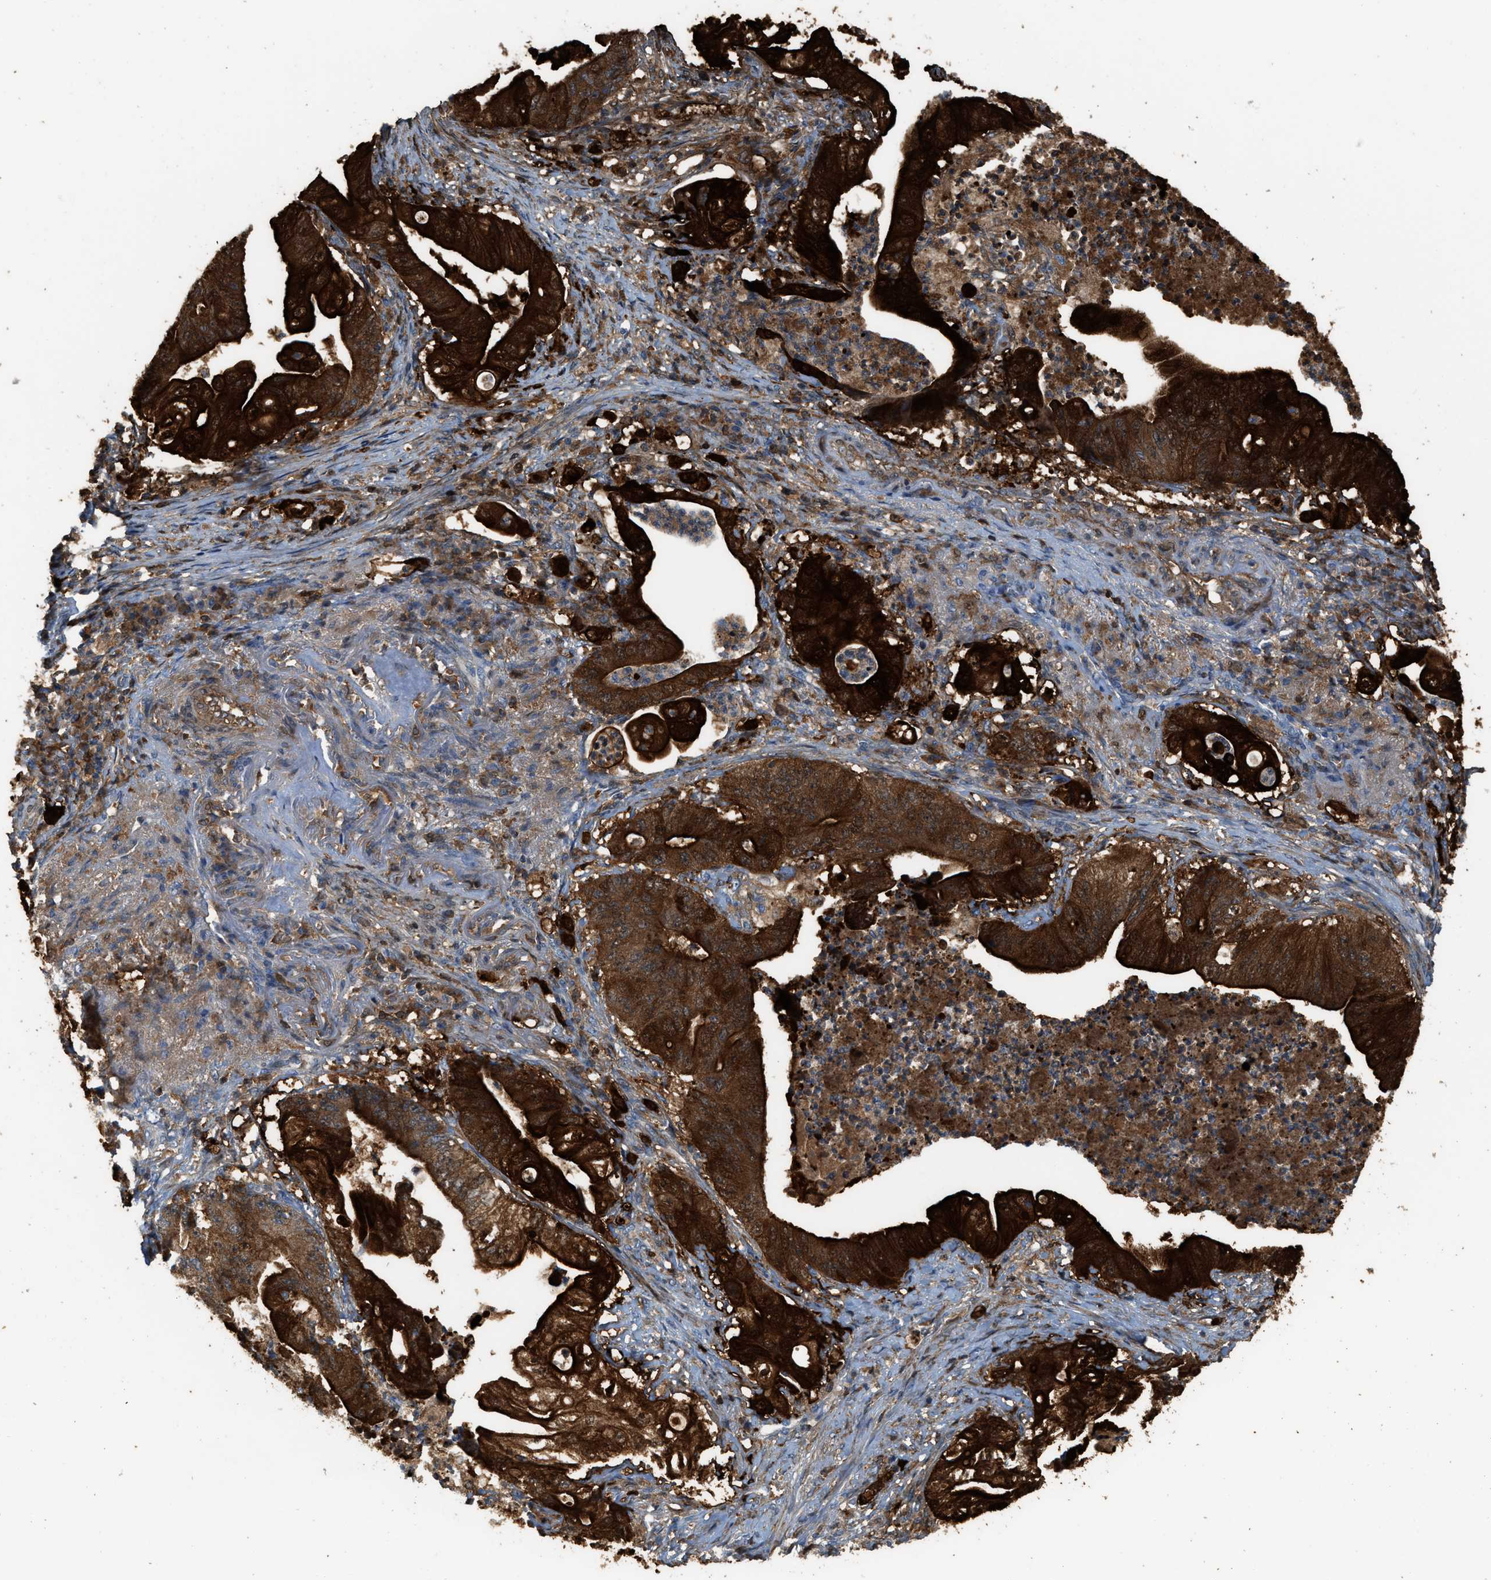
{"staining": {"intensity": "strong", "quantity": ">75%", "location": "cytoplasmic/membranous"}, "tissue": "stomach cancer", "cell_type": "Tumor cells", "image_type": "cancer", "snomed": [{"axis": "morphology", "description": "Adenocarcinoma, NOS"}, {"axis": "topography", "description": "Stomach"}], "caption": "Adenocarcinoma (stomach) stained with a brown dye exhibits strong cytoplasmic/membranous positive expression in about >75% of tumor cells.", "gene": "SERPINB5", "patient": {"sex": "female", "age": 73}}